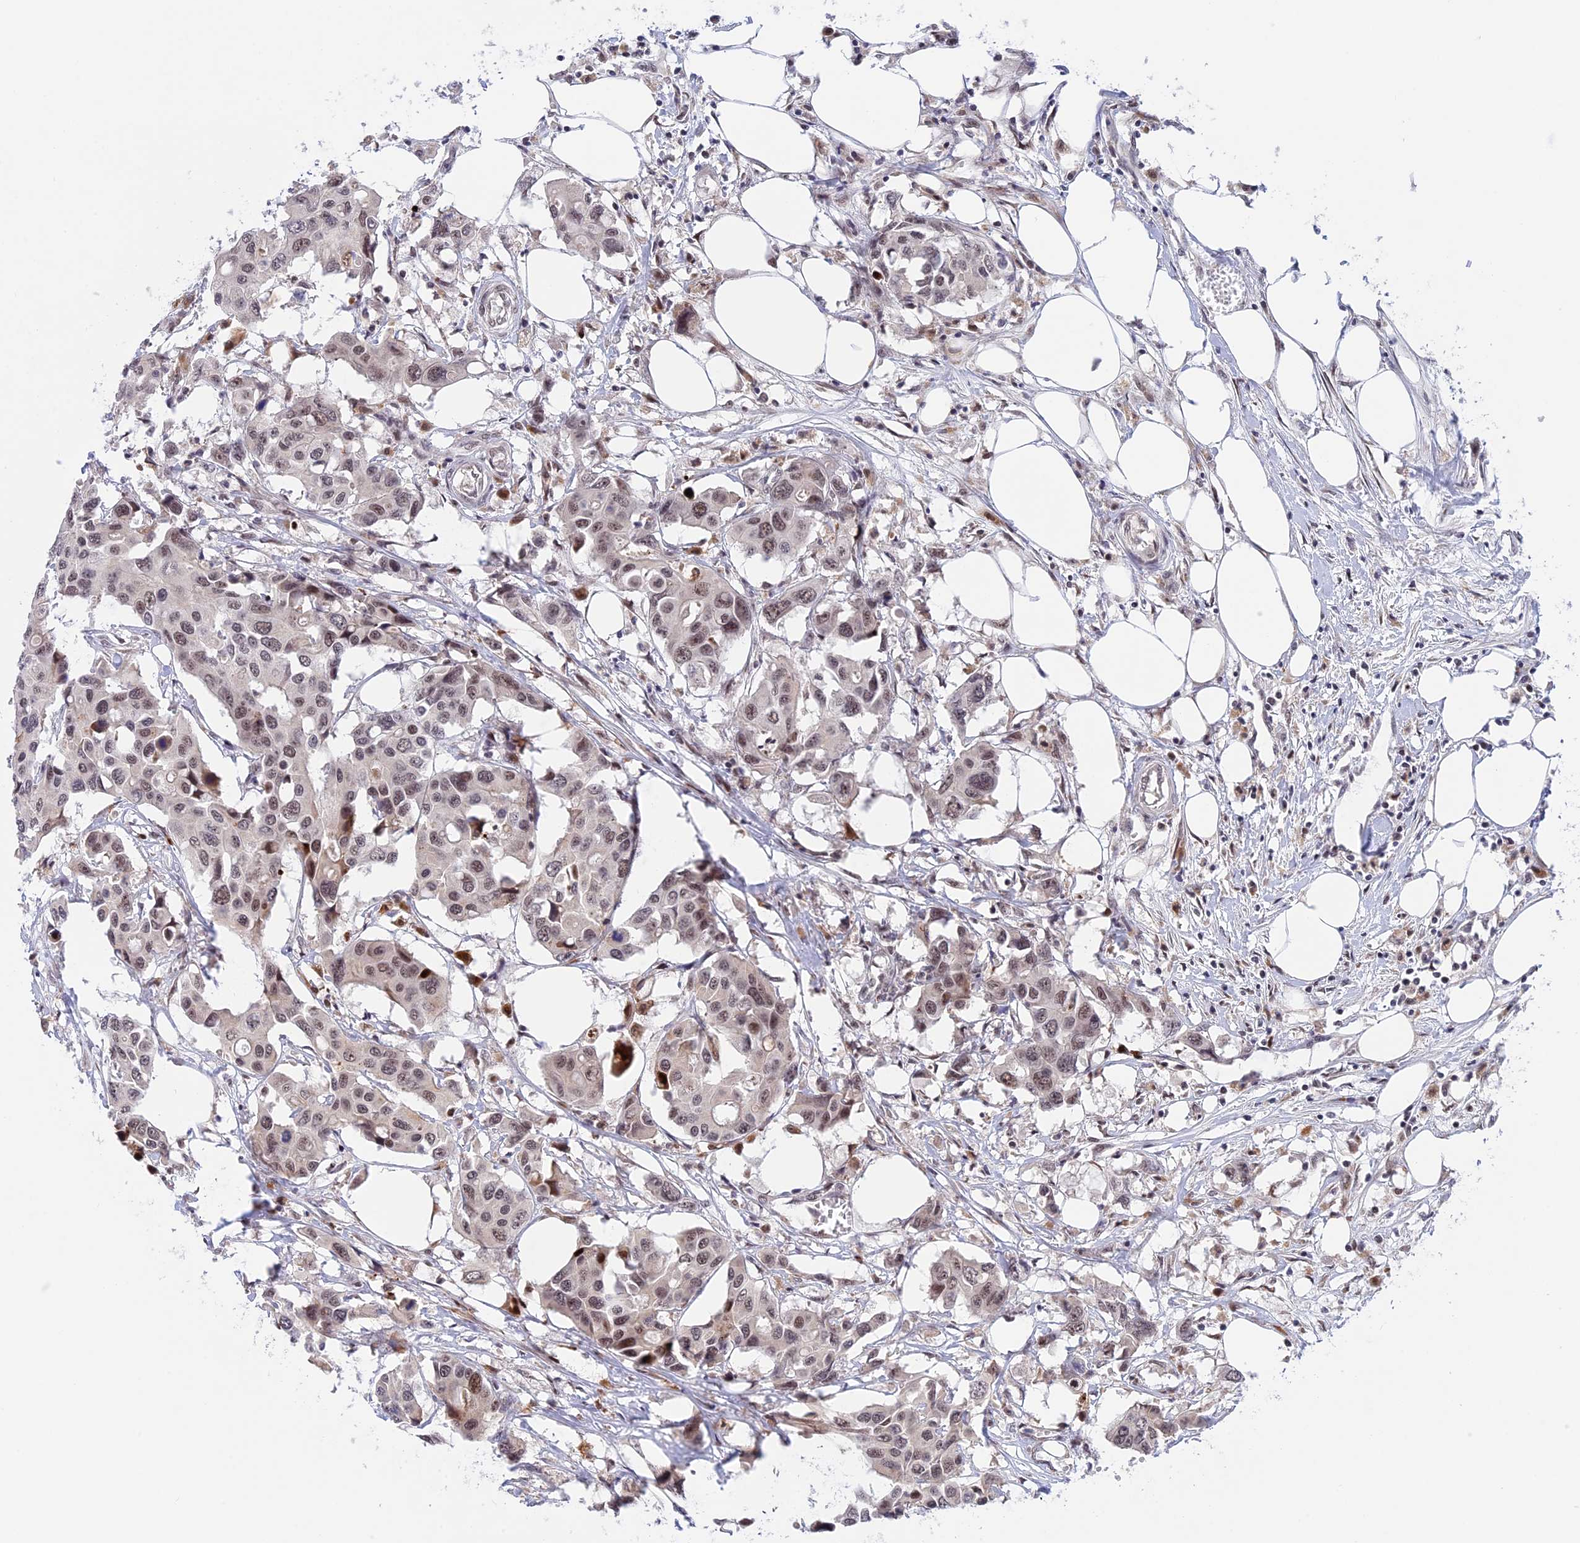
{"staining": {"intensity": "weak", "quantity": "25%-75%", "location": "nuclear"}, "tissue": "colorectal cancer", "cell_type": "Tumor cells", "image_type": "cancer", "snomed": [{"axis": "morphology", "description": "Adenocarcinoma, NOS"}, {"axis": "topography", "description": "Colon"}], "caption": "Colorectal adenocarcinoma was stained to show a protein in brown. There is low levels of weak nuclear positivity in about 25%-75% of tumor cells. The protein is shown in brown color, while the nuclei are stained blue.", "gene": "POLR2C", "patient": {"sex": "male", "age": 77}}